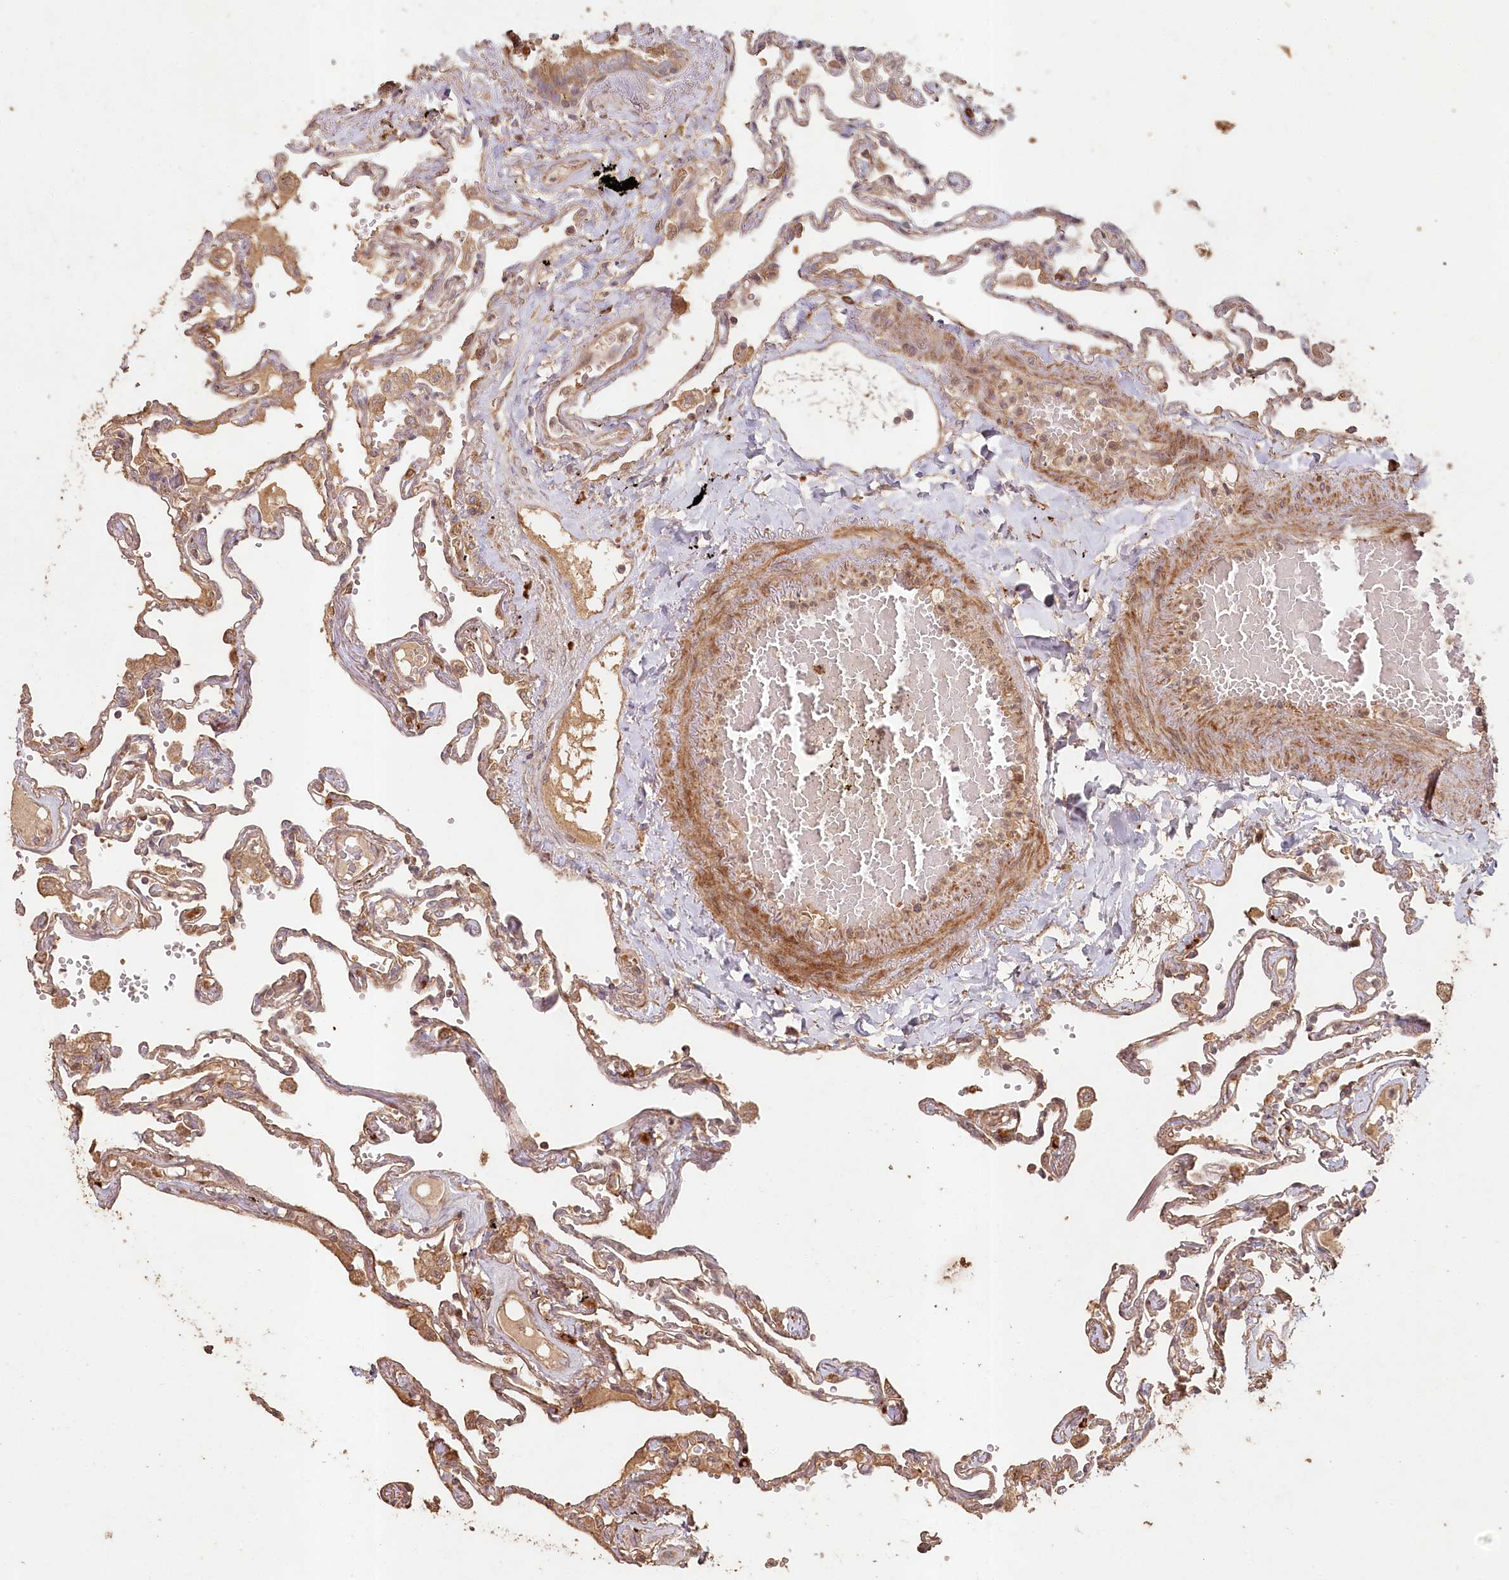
{"staining": {"intensity": "moderate", "quantity": ">75%", "location": "cytoplasmic/membranous"}, "tissue": "lung", "cell_type": "Alveolar cells", "image_type": "normal", "snomed": [{"axis": "morphology", "description": "Normal tissue, NOS"}, {"axis": "topography", "description": "Lung"}], "caption": "The photomicrograph displays staining of unremarkable lung, revealing moderate cytoplasmic/membranous protein staining (brown color) within alveolar cells.", "gene": "HAL", "patient": {"sex": "female", "age": 67}}